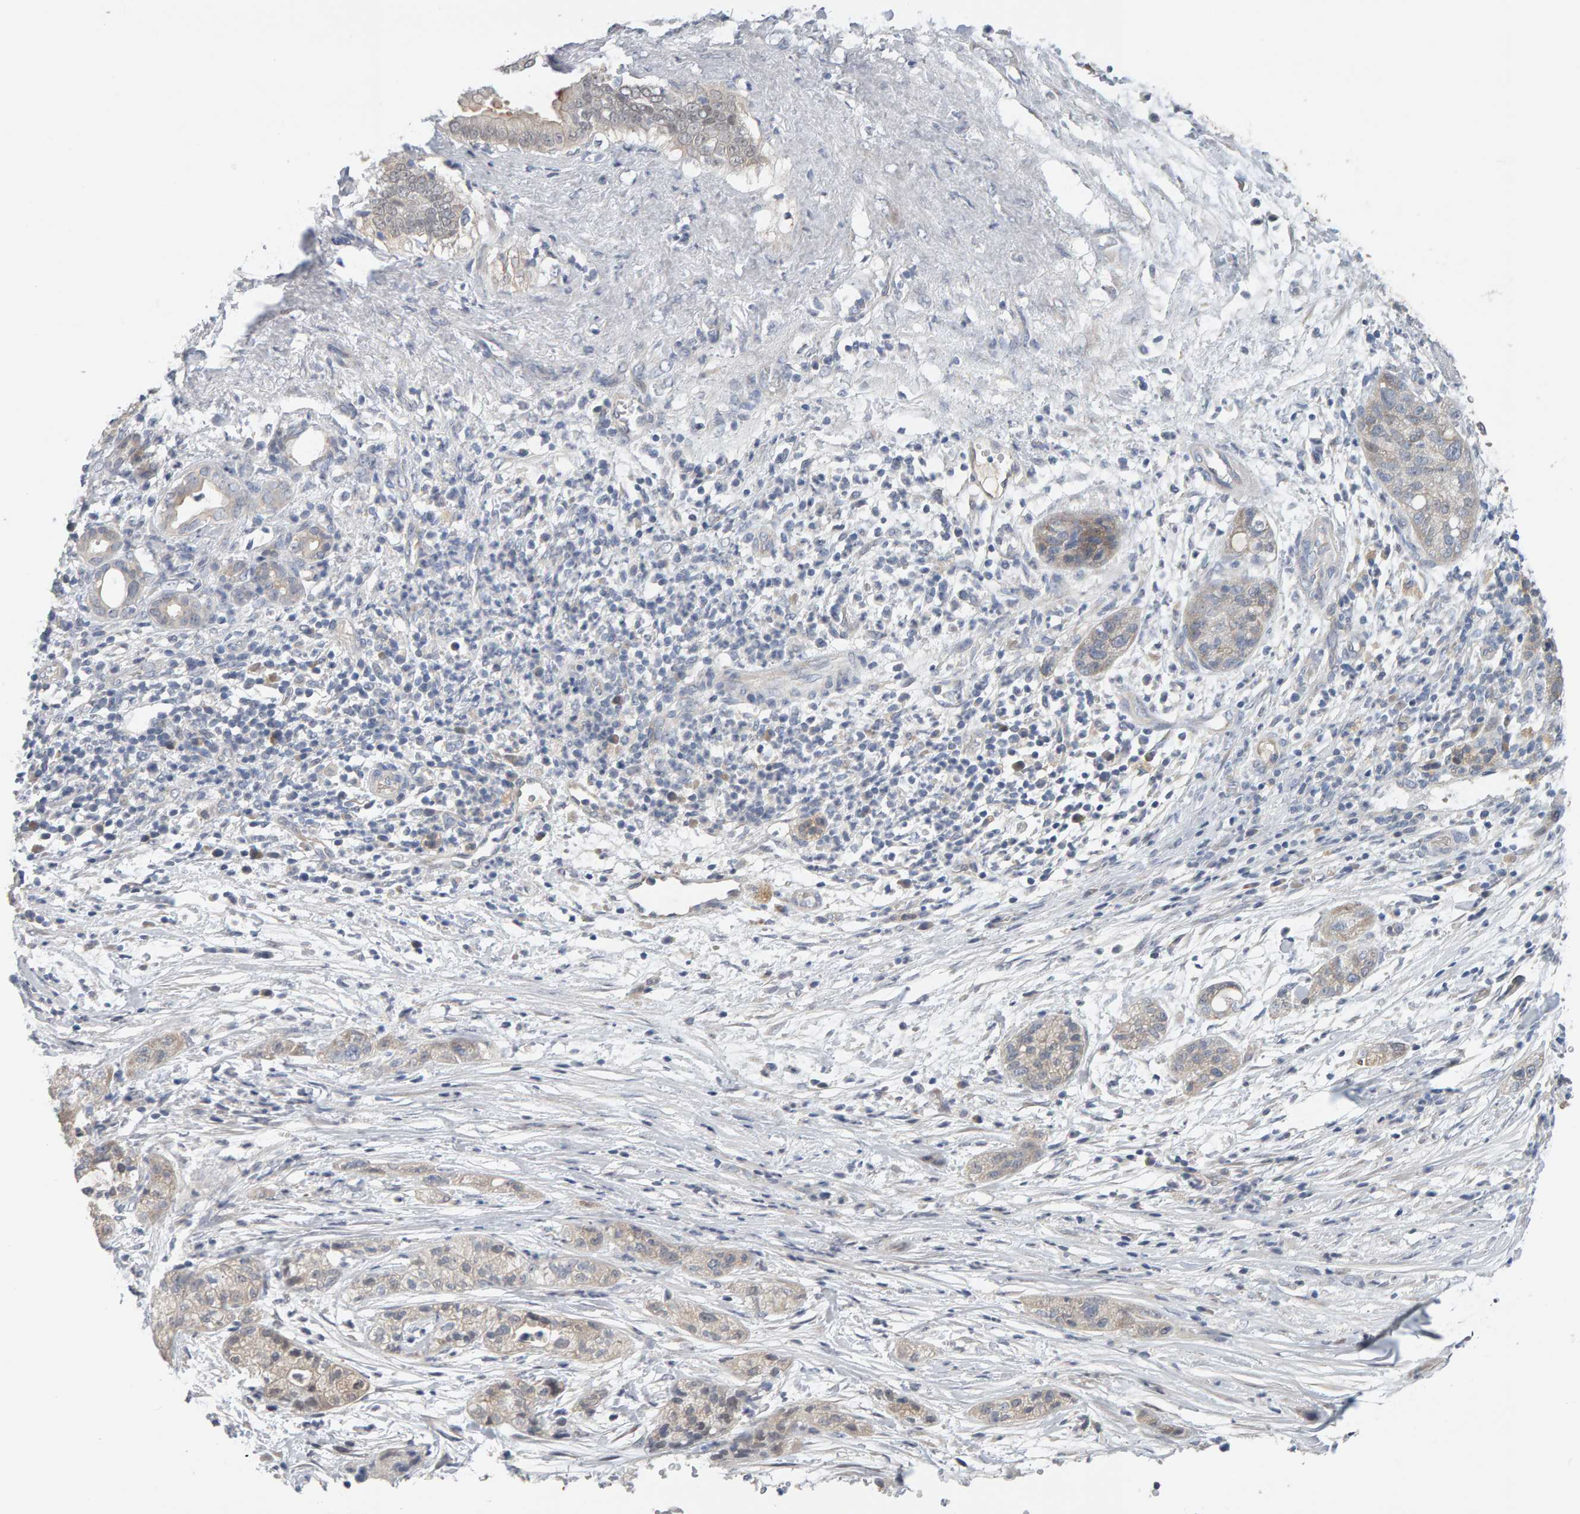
{"staining": {"intensity": "negative", "quantity": "none", "location": "none"}, "tissue": "pancreatic cancer", "cell_type": "Tumor cells", "image_type": "cancer", "snomed": [{"axis": "morphology", "description": "Adenocarcinoma, NOS"}, {"axis": "topography", "description": "Pancreas"}], "caption": "Immunohistochemistry (IHC) of pancreatic cancer (adenocarcinoma) demonstrates no staining in tumor cells. Nuclei are stained in blue.", "gene": "GFUS", "patient": {"sex": "female", "age": 78}}